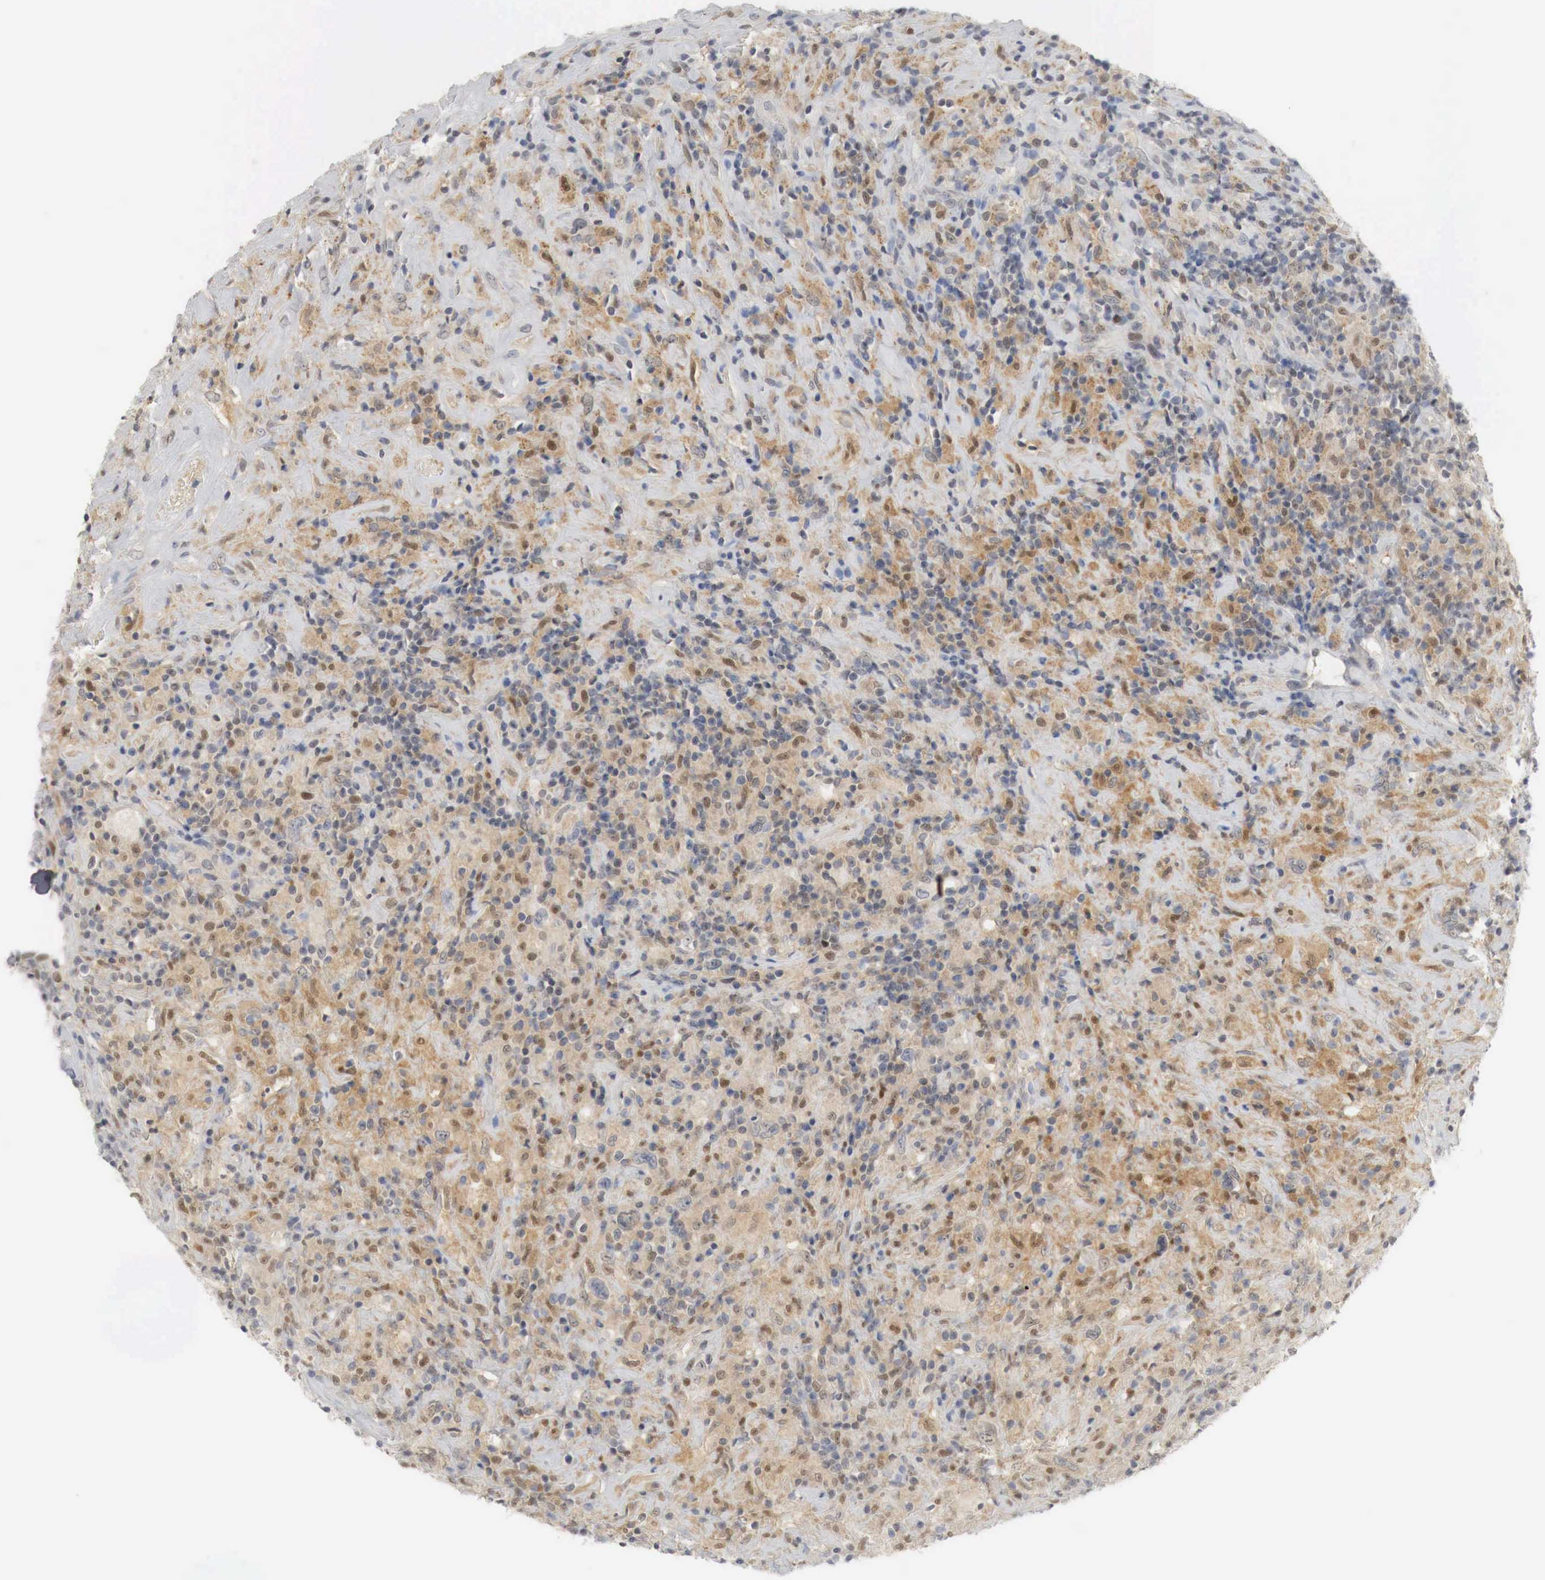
{"staining": {"intensity": "weak", "quantity": "<25%", "location": "cytoplasmic/membranous,nuclear"}, "tissue": "lymphoma", "cell_type": "Tumor cells", "image_type": "cancer", "snomed": [{"axis": "morphology", "description": "Hodgkin's disease, NOS"}, {"axis": "topography", "description": "Lymph node"}], "caption": "High power microscopy micrograph of an immunohistochemistry (IHC) image of Hodgkin's disease, revealing no significant expression in tumor cells.", "gene": "MYC", "patient": {"sex": "male", "age": 46}}